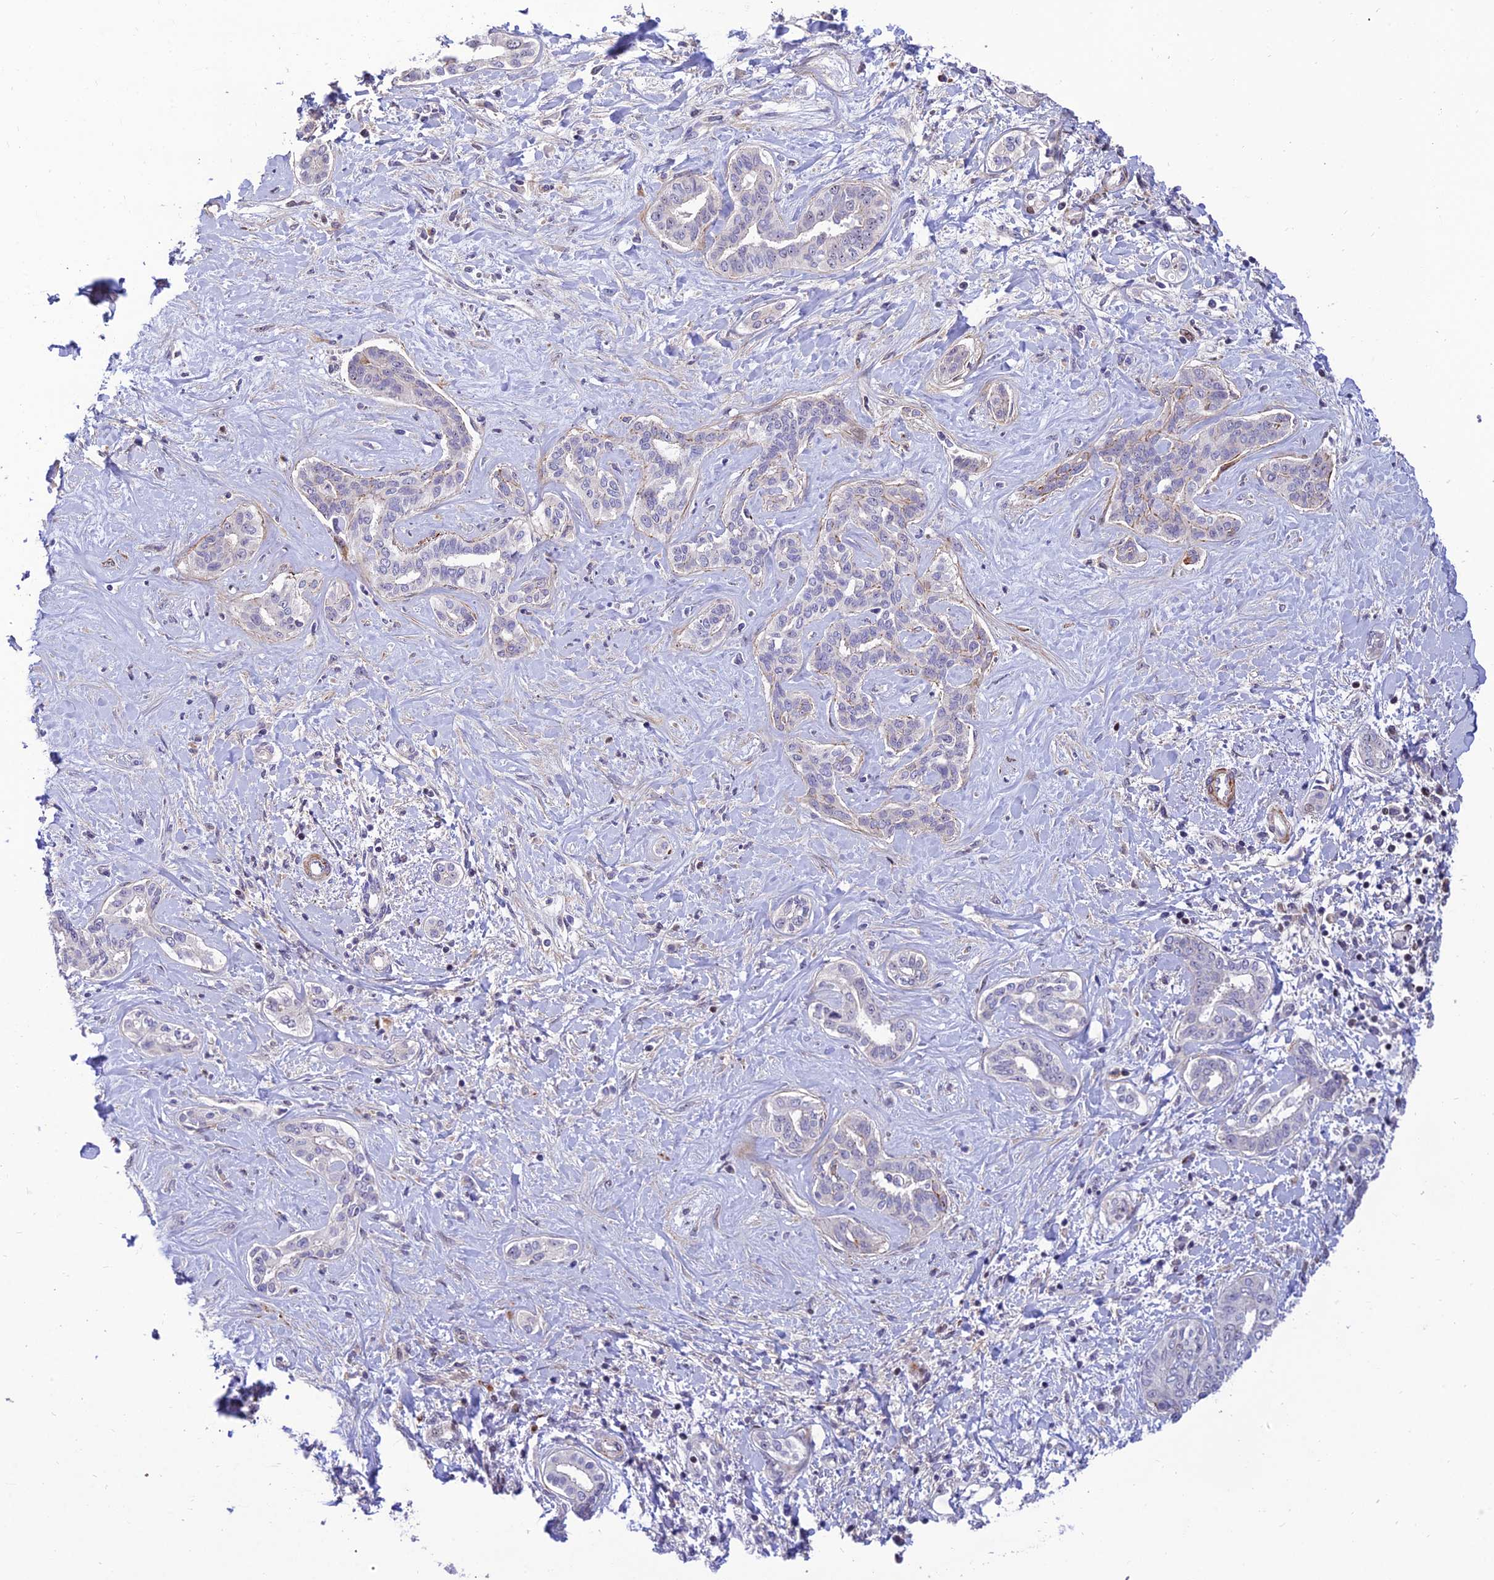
{"staining": {"intensity": "negative", "quantity": "none", "location": "none"}, "tissue": "liver cancer", "cell_type": "Tumor cells", "image_type": "cancer", "snomed": [{"axis": "morphology", "description": "Cholangiocarcinoma"}, {"axis": "topography", "description": "Liver"}], "caption": "DAB (3,3'-diaminobenzidine) immunohistochemical staining of human liver cholangiocarcinoma displays no significant expression in tumor cells.", "gene": "KBTBD7", "patient": {"sex": "female", "age": 77}}